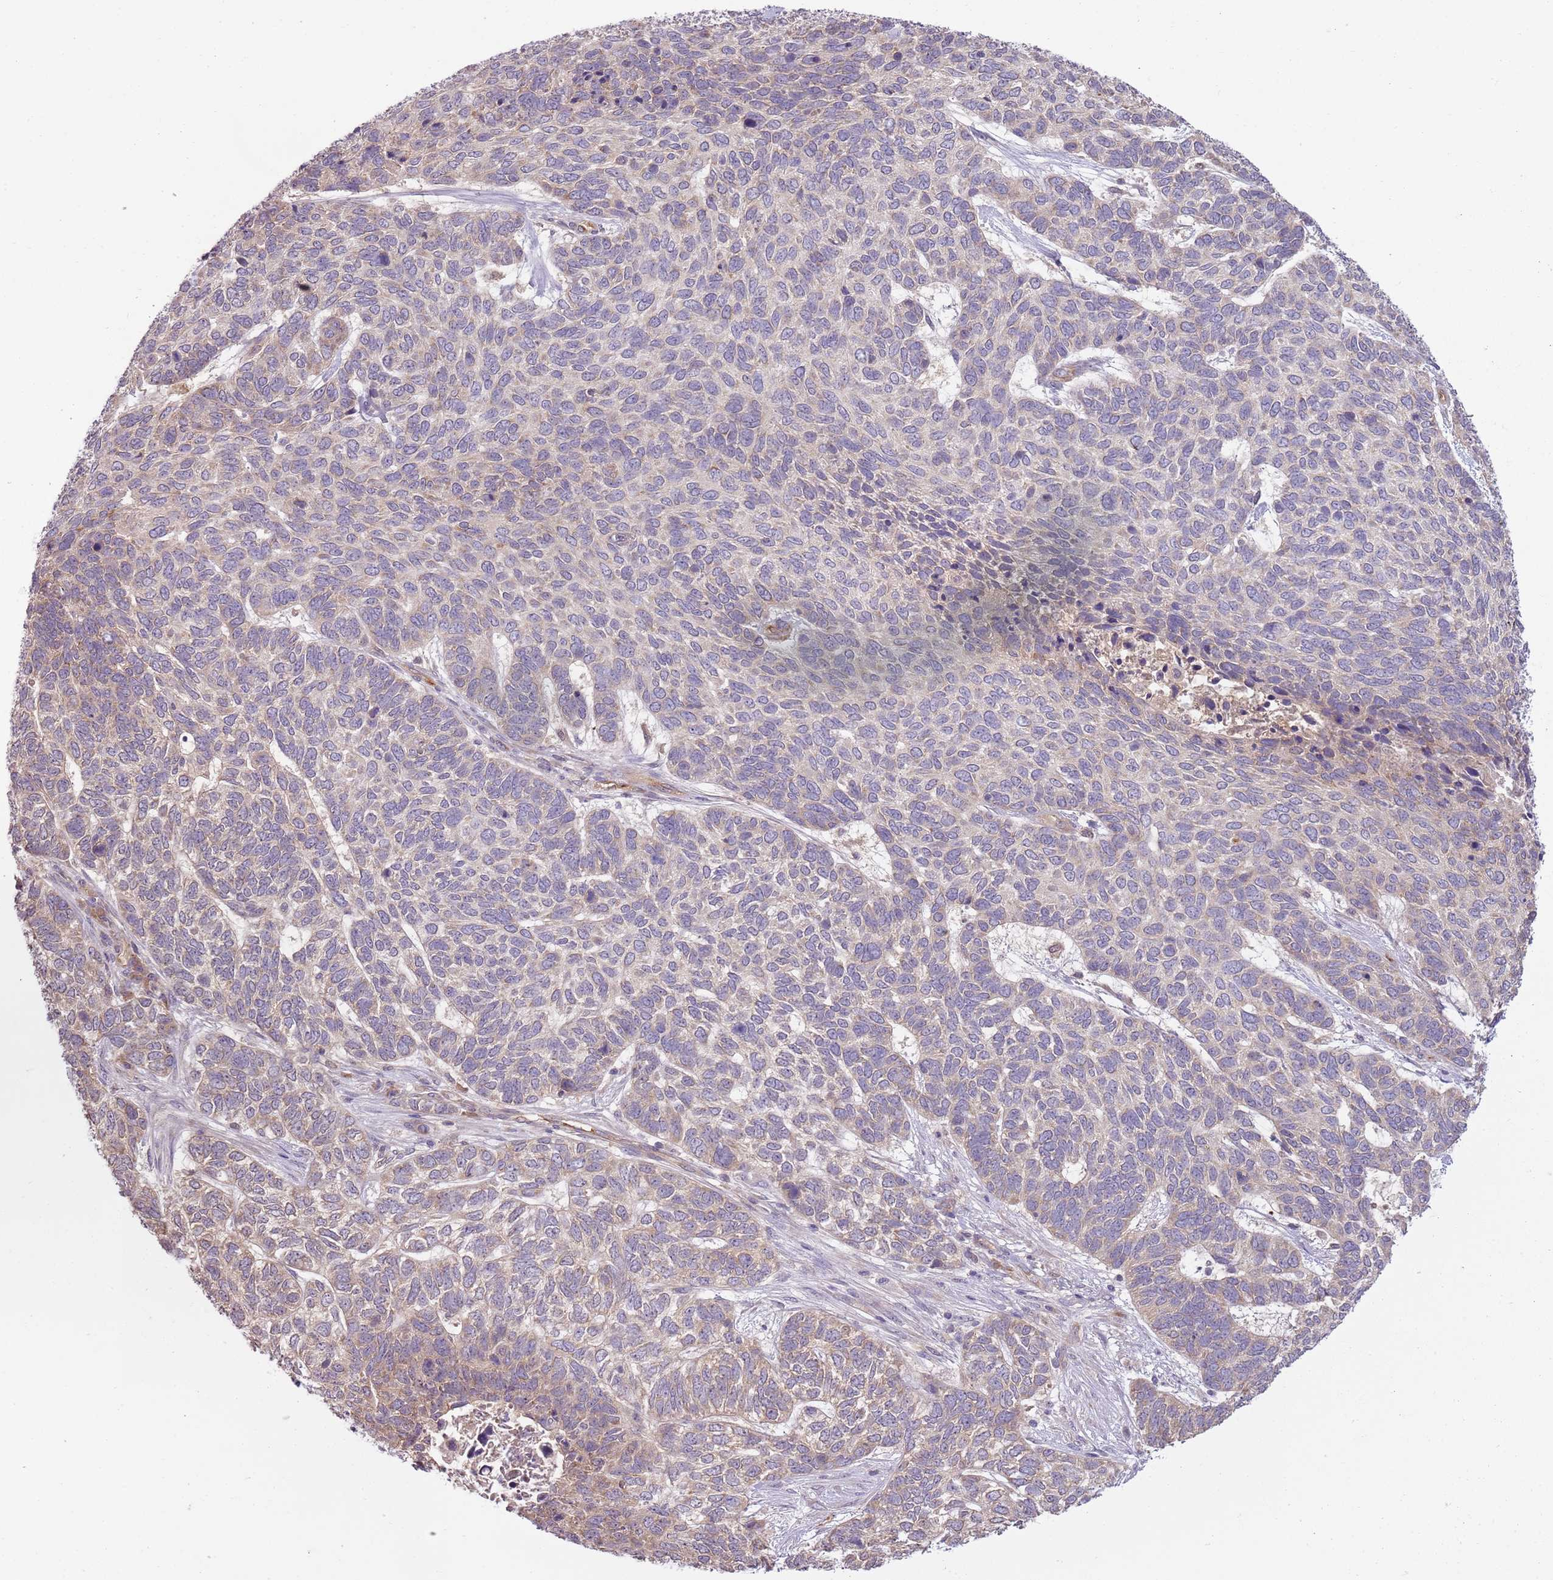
{"staining": {"intensity": "weak", "quantity": "<25%", "location": "cytoplasmic/membranous"}, "tissue": "skin cancer", "cell_type": "Tumor cells", "image_type": "cancer", "snomed": [{"axis": "morphology", "description": "Basal cell carcinoma"}, {"axis": "topography", "description": "Skin"}], "caption": "This is a histopathology image of IHC staining of skin cancer (basal cell carcinoma), which shows no expression in tumor cells.", "gene": "SKOR2", "patient": {"sex": "female", "age": 65}}